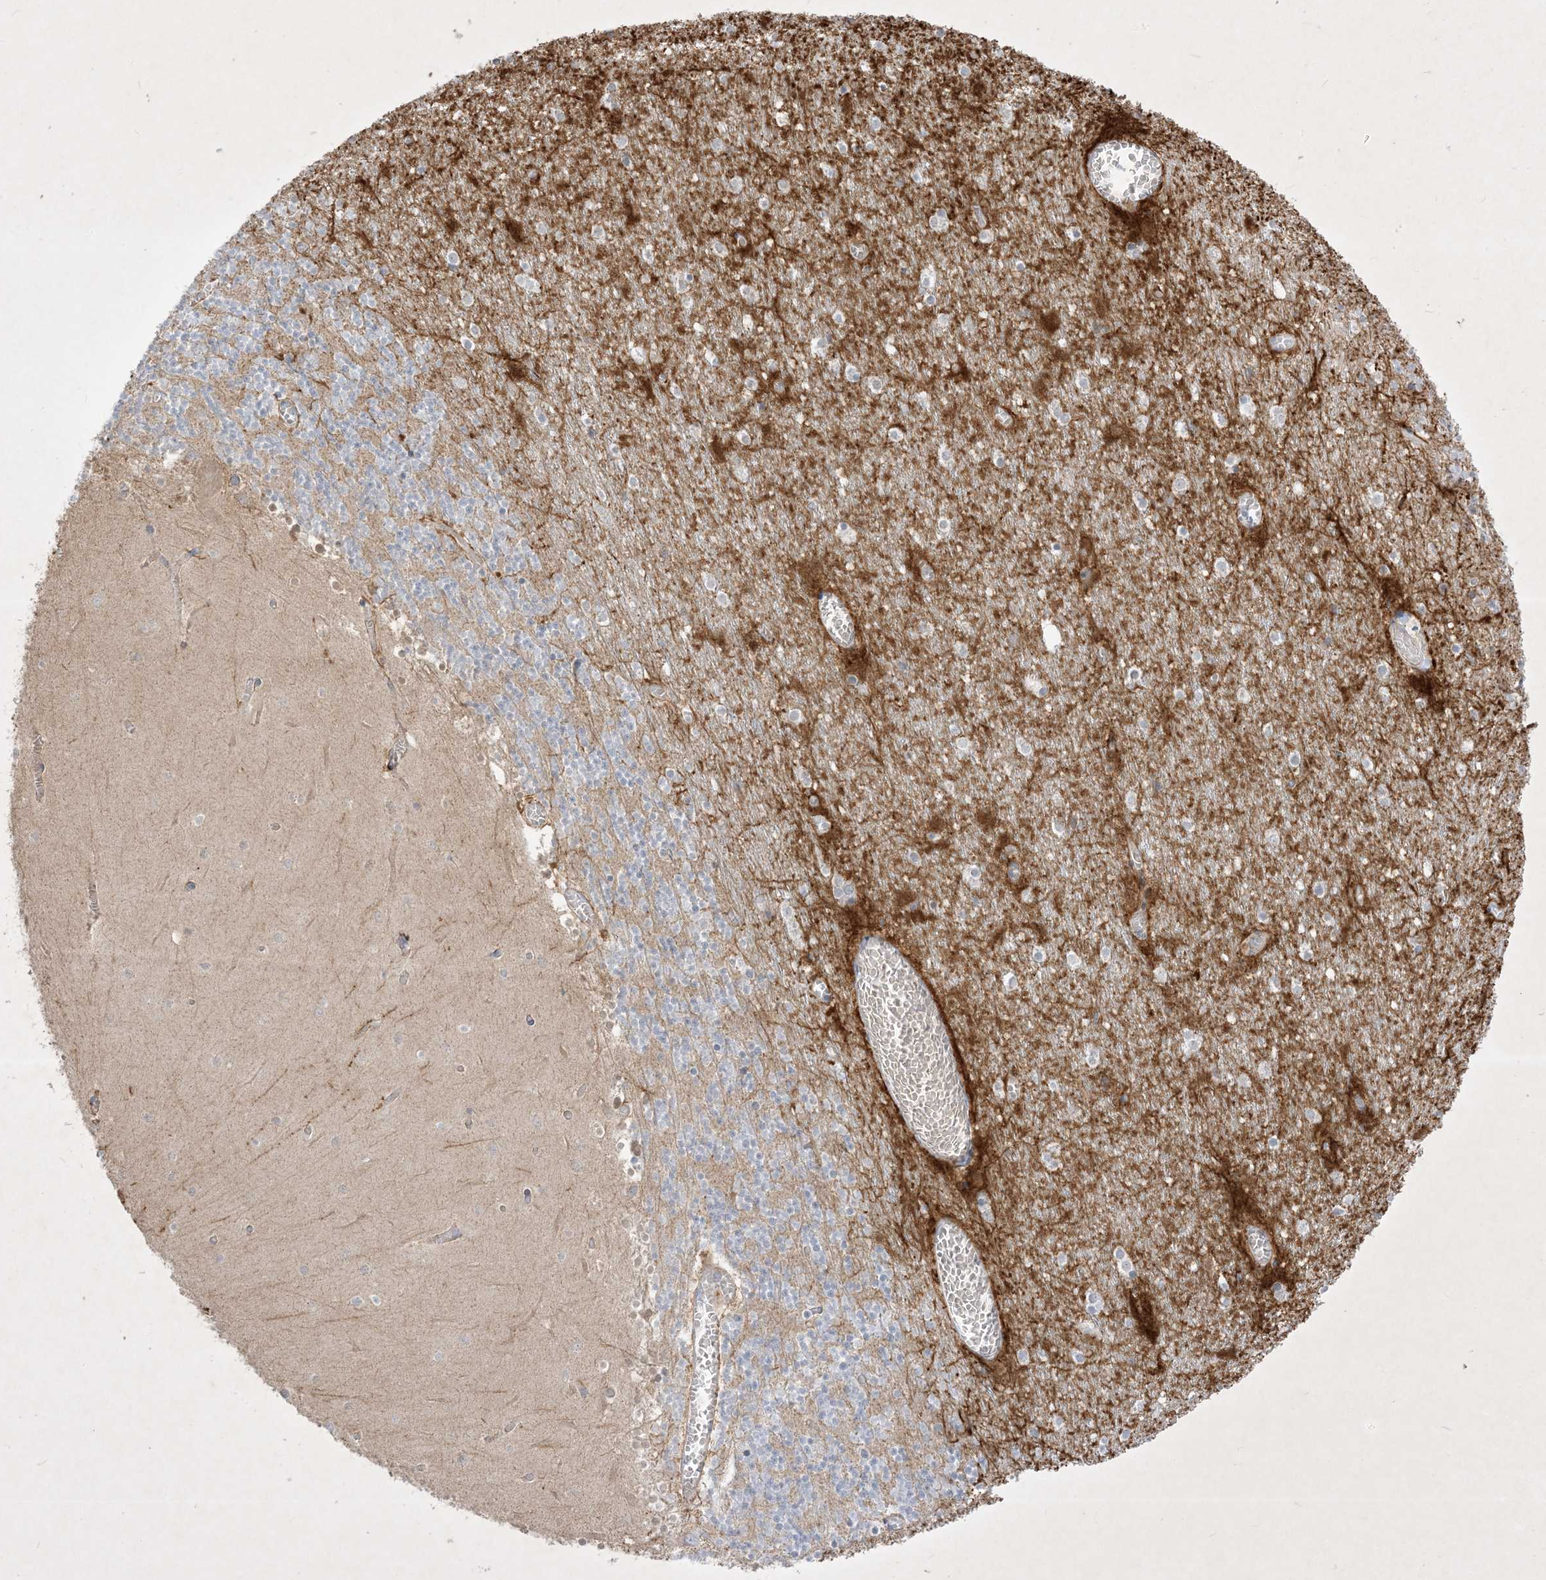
{"staining": {"intensity": "weak", "quantity": "25%-75%", "location": "cytoplasmic/membranous"}, "tissue": "cerebellum", "cell_type": "Cells in granular layer", "image_type": "normal", "snomed": [{"axis": "morphology", "description": "Normal tissue, NOS"}, {"axis": "topography", "description": "Cerebellum"}], "caption": "Cerebellum stained with DAB IHC demonstrates low levels of weak cytoplasmic/membranous positivity in approximately 25%-75% of cells in granular layer.", "gene": "PLEKHA3", "patient": {"sex": "female", "age": 28}}